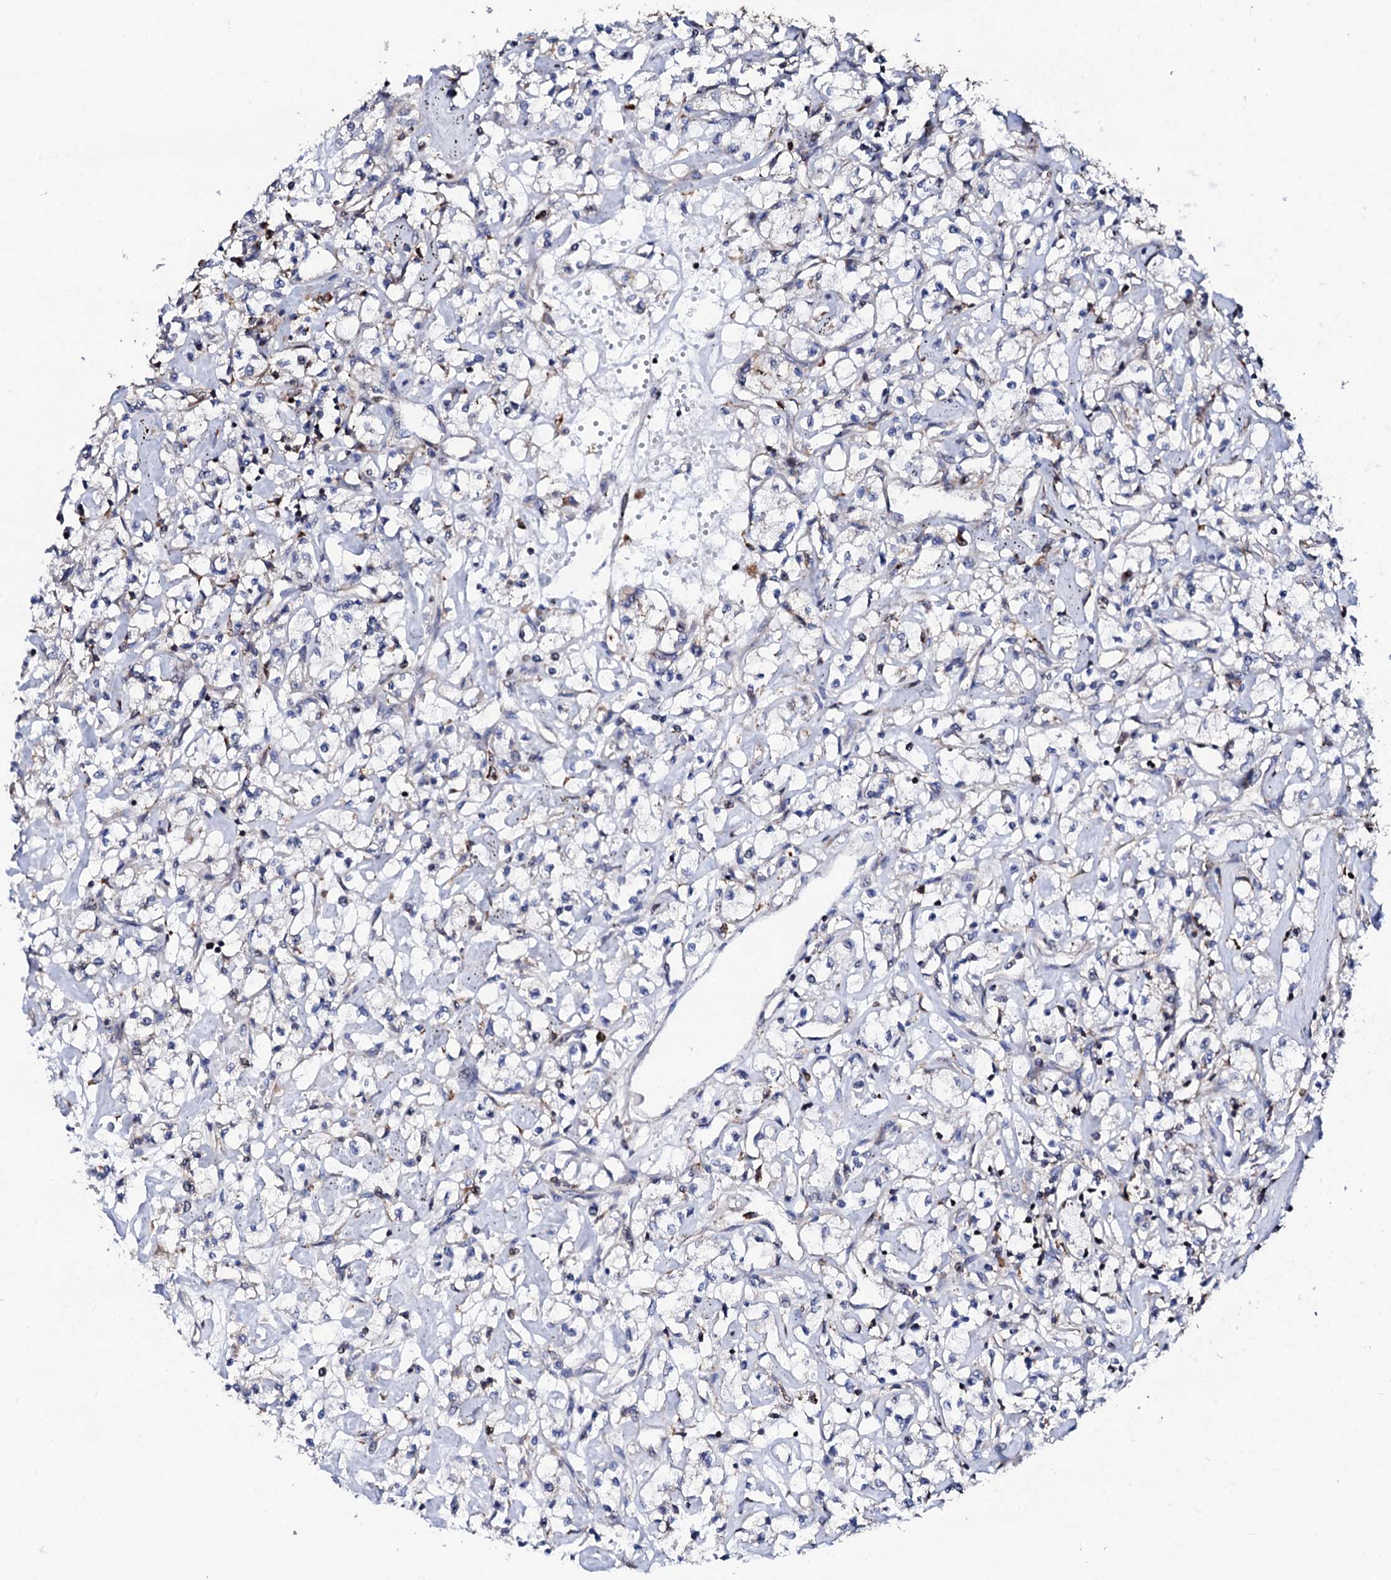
{"staining": {"intensity": "negative", "quantity": "none", "location": "none"}, "tissue": "renal cancer", "cell_type": "Tumor cells", "image_type": "cancer", "snomed": [{"axis": "morphology", "description": "Adenocarcinoma, NOS"}, {"axis": "topography", "description": "Kidney"}], "caption": "Immunohistochemistry photomicrograph of human renal adenocarcinoma stained for a protein (brown), which demonstrates no staining in tumor cells. (Stains: DAB IHC with hematoxylin counter stain, Microscopy: brightfield microscopy at high magnification).", "gene": "TCIRG1", "patient": {"sex": "female", "age": 59}}